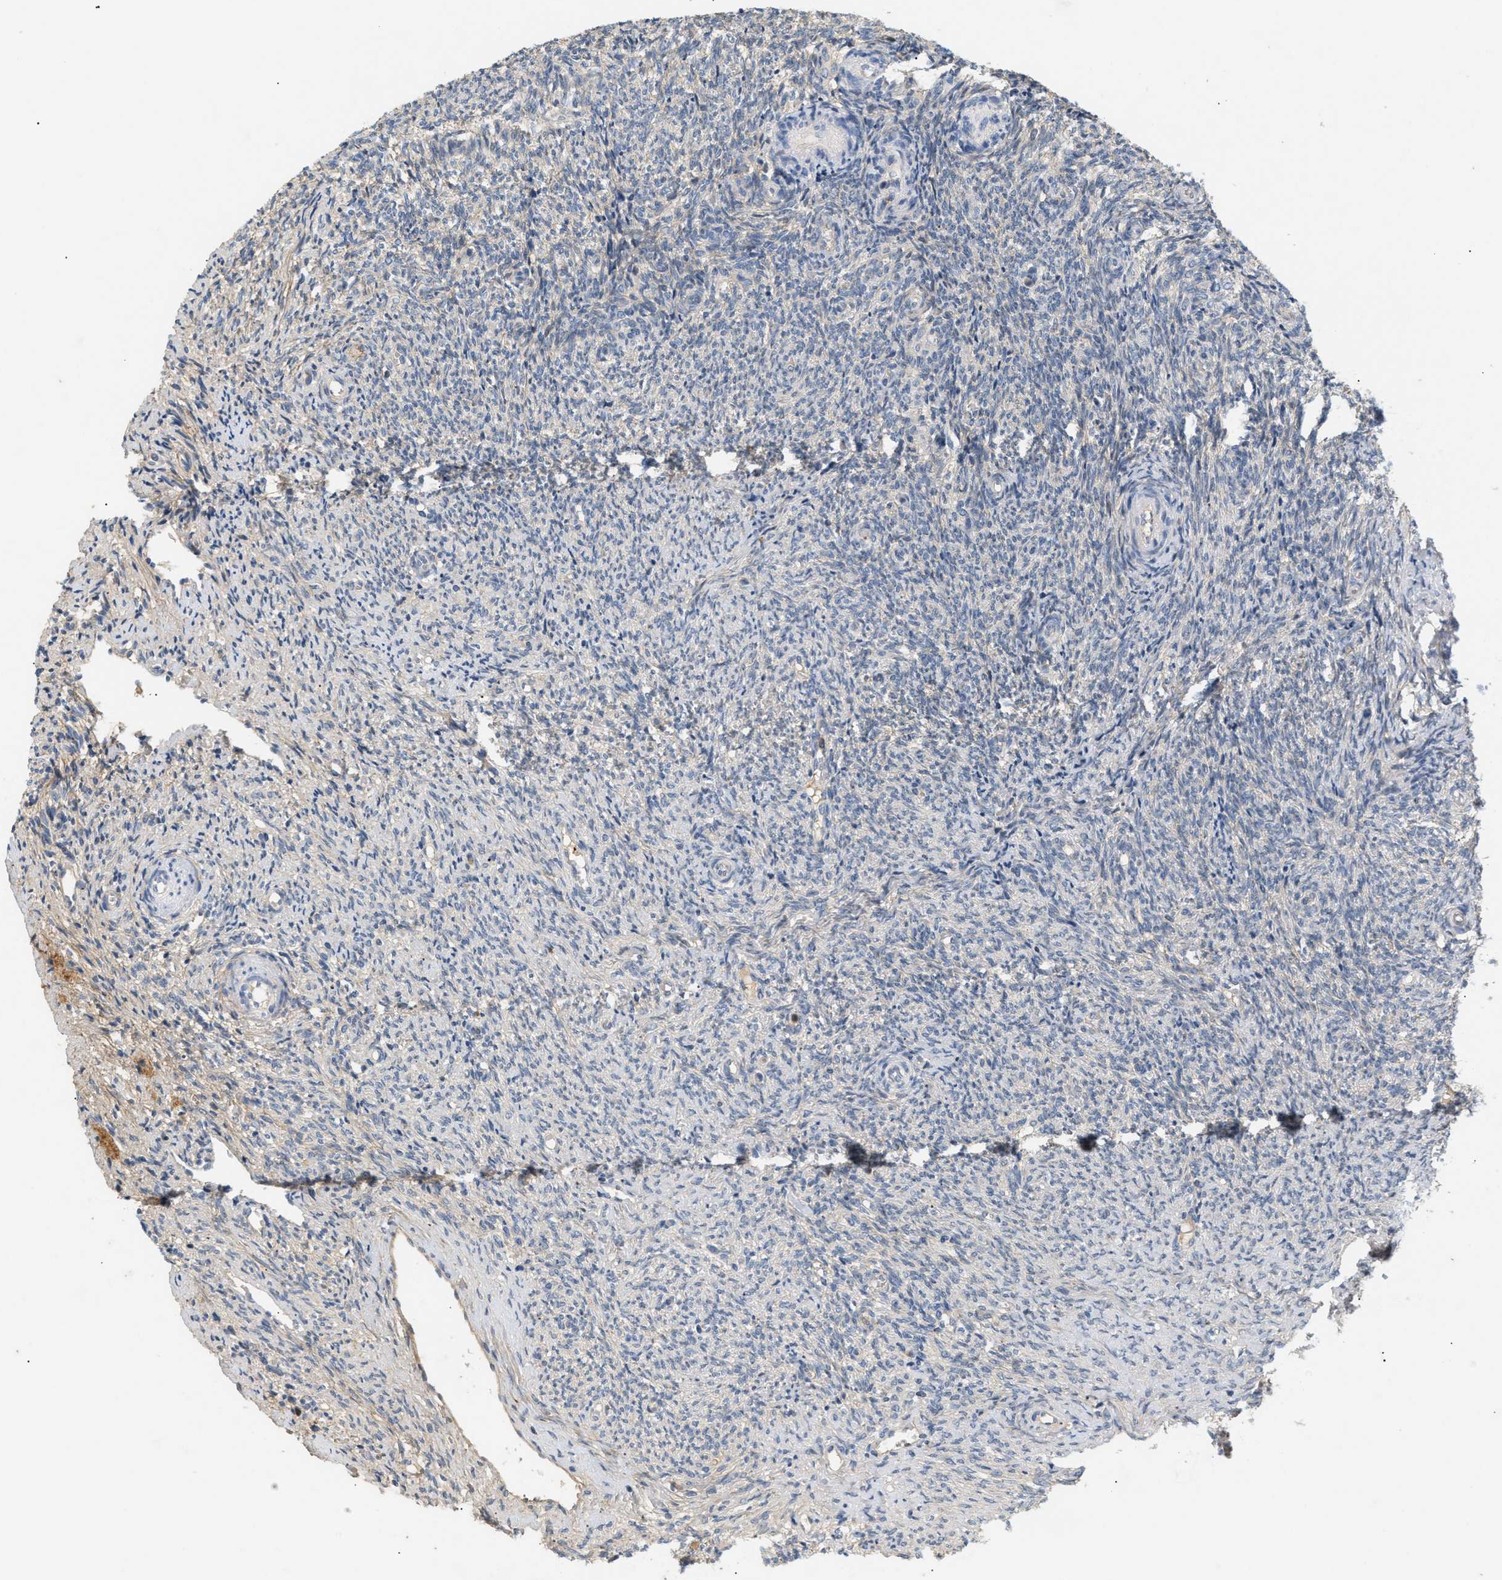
{"staining": {"intensity": "moderate", "quantity": ">75%", "location": "cytoplasmic/membranous"}, "tissue": "ovary", "cell_type": "Follicle cells", "image_type": "normal", "snomed": [{"axis": "morphology", "description": "Normal tissue, NOS"}, {"axis": "topography", "description": "Ovary"}], "caption": "Immunohistochemical staining of unremarkable ovary shows moderate cytoplasmic/membranous protein expression in about >75% of follicle cells.", "gene": "FARS2", "patient": {"sex": "female", "age": 41}}